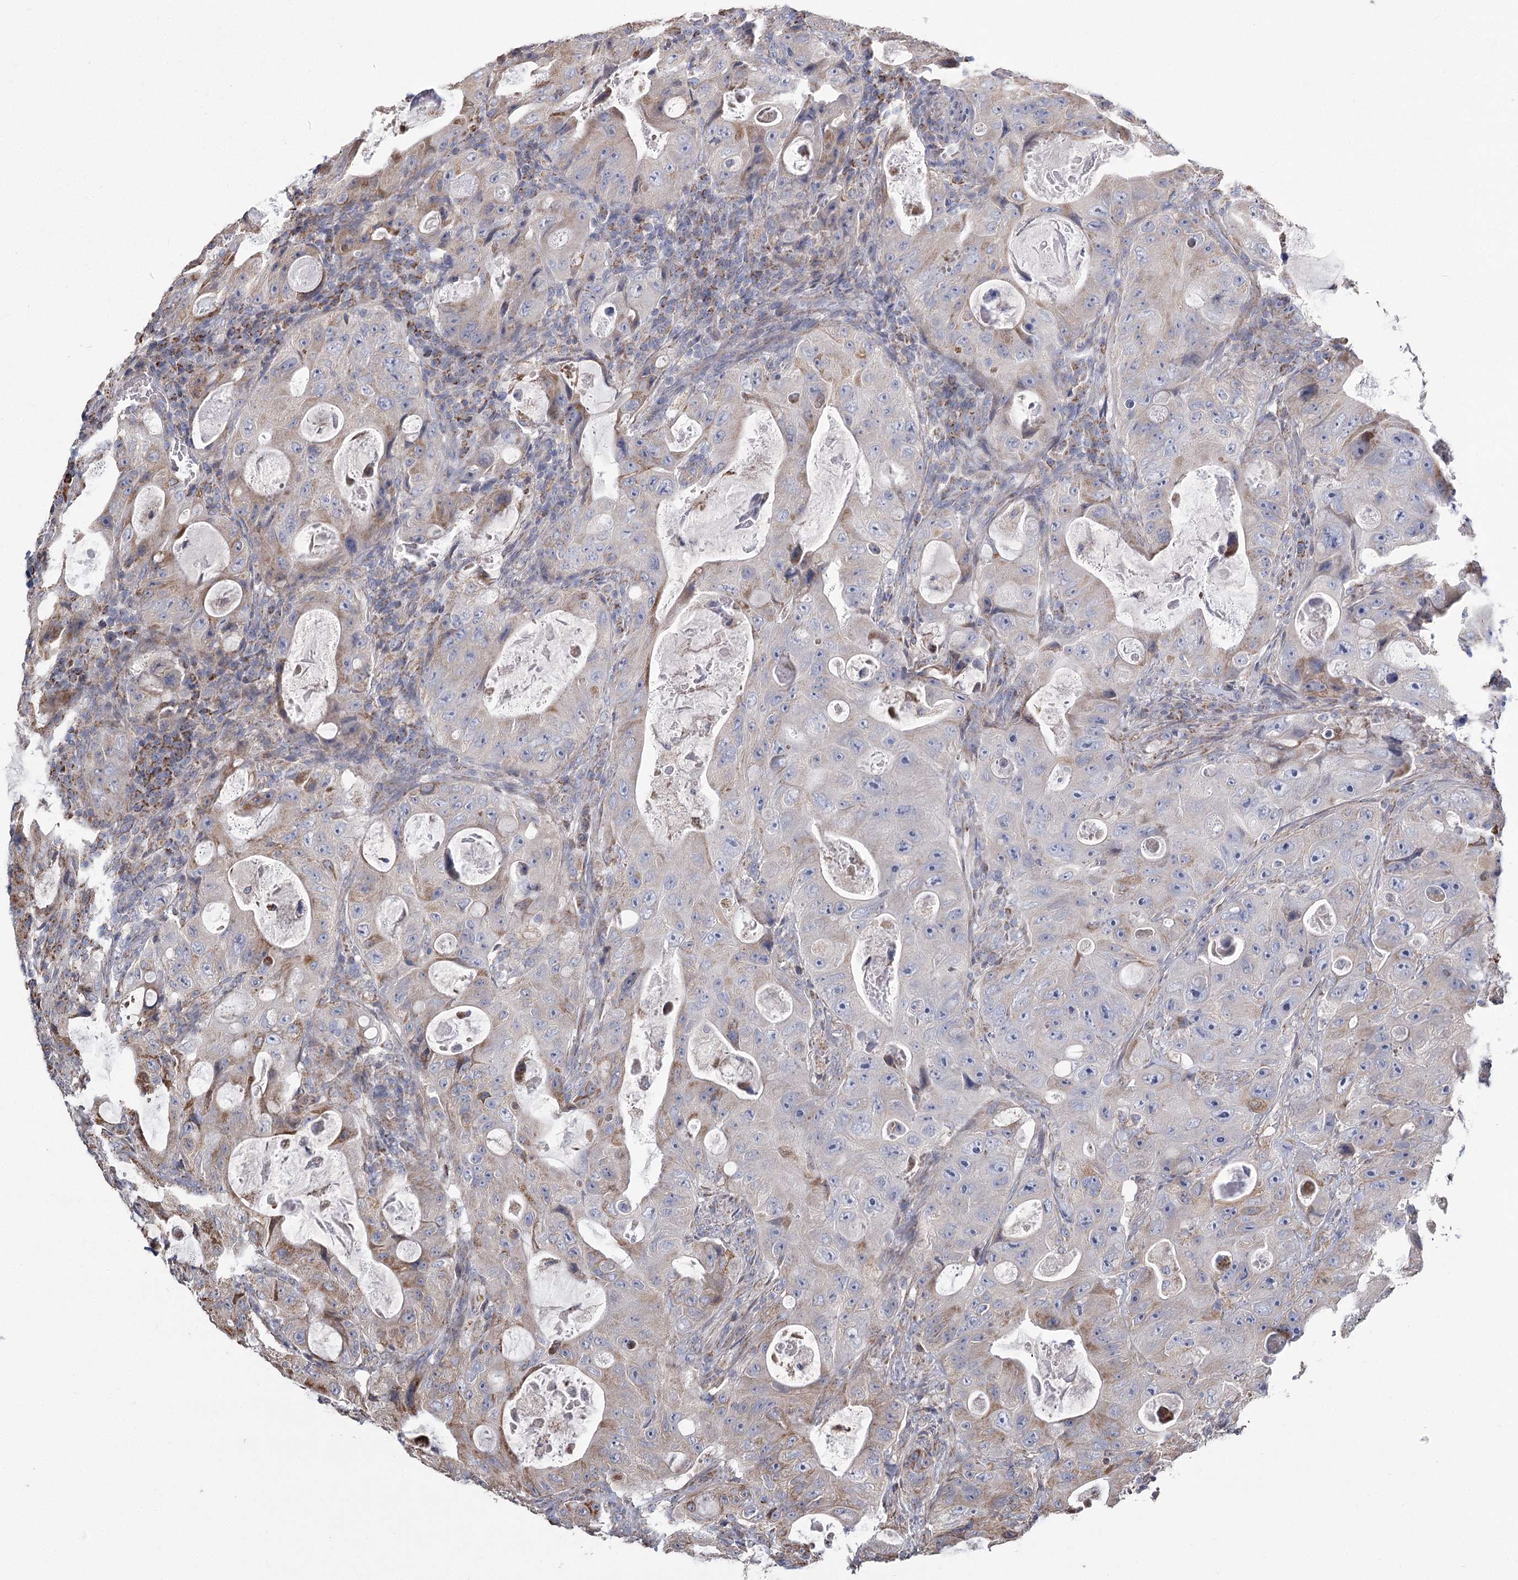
{"staining": {"intensity": "moderate", "quantity": "<25%", "location": "cytoplasmic/membranous"}, "tissue": "colorectal cancer", "cell_type": "Tumor cells", "image_type": "cancer", "snomed": [{"axis": "morphology", "description": "Adenocarcinoma, NOS"}, {"axis": "topography", "description": "Colon"}], "caption": "DAB (3,3'-diaminobenzidine) immunohistochemical staining of colorectal adenocarcinoma demonstrates moderate cytoplasmic/membranous protein staining in approximately <25% of tumor cells.", "gene": "RANBP3L", "patient": {"sex": "female", "age": 46}}